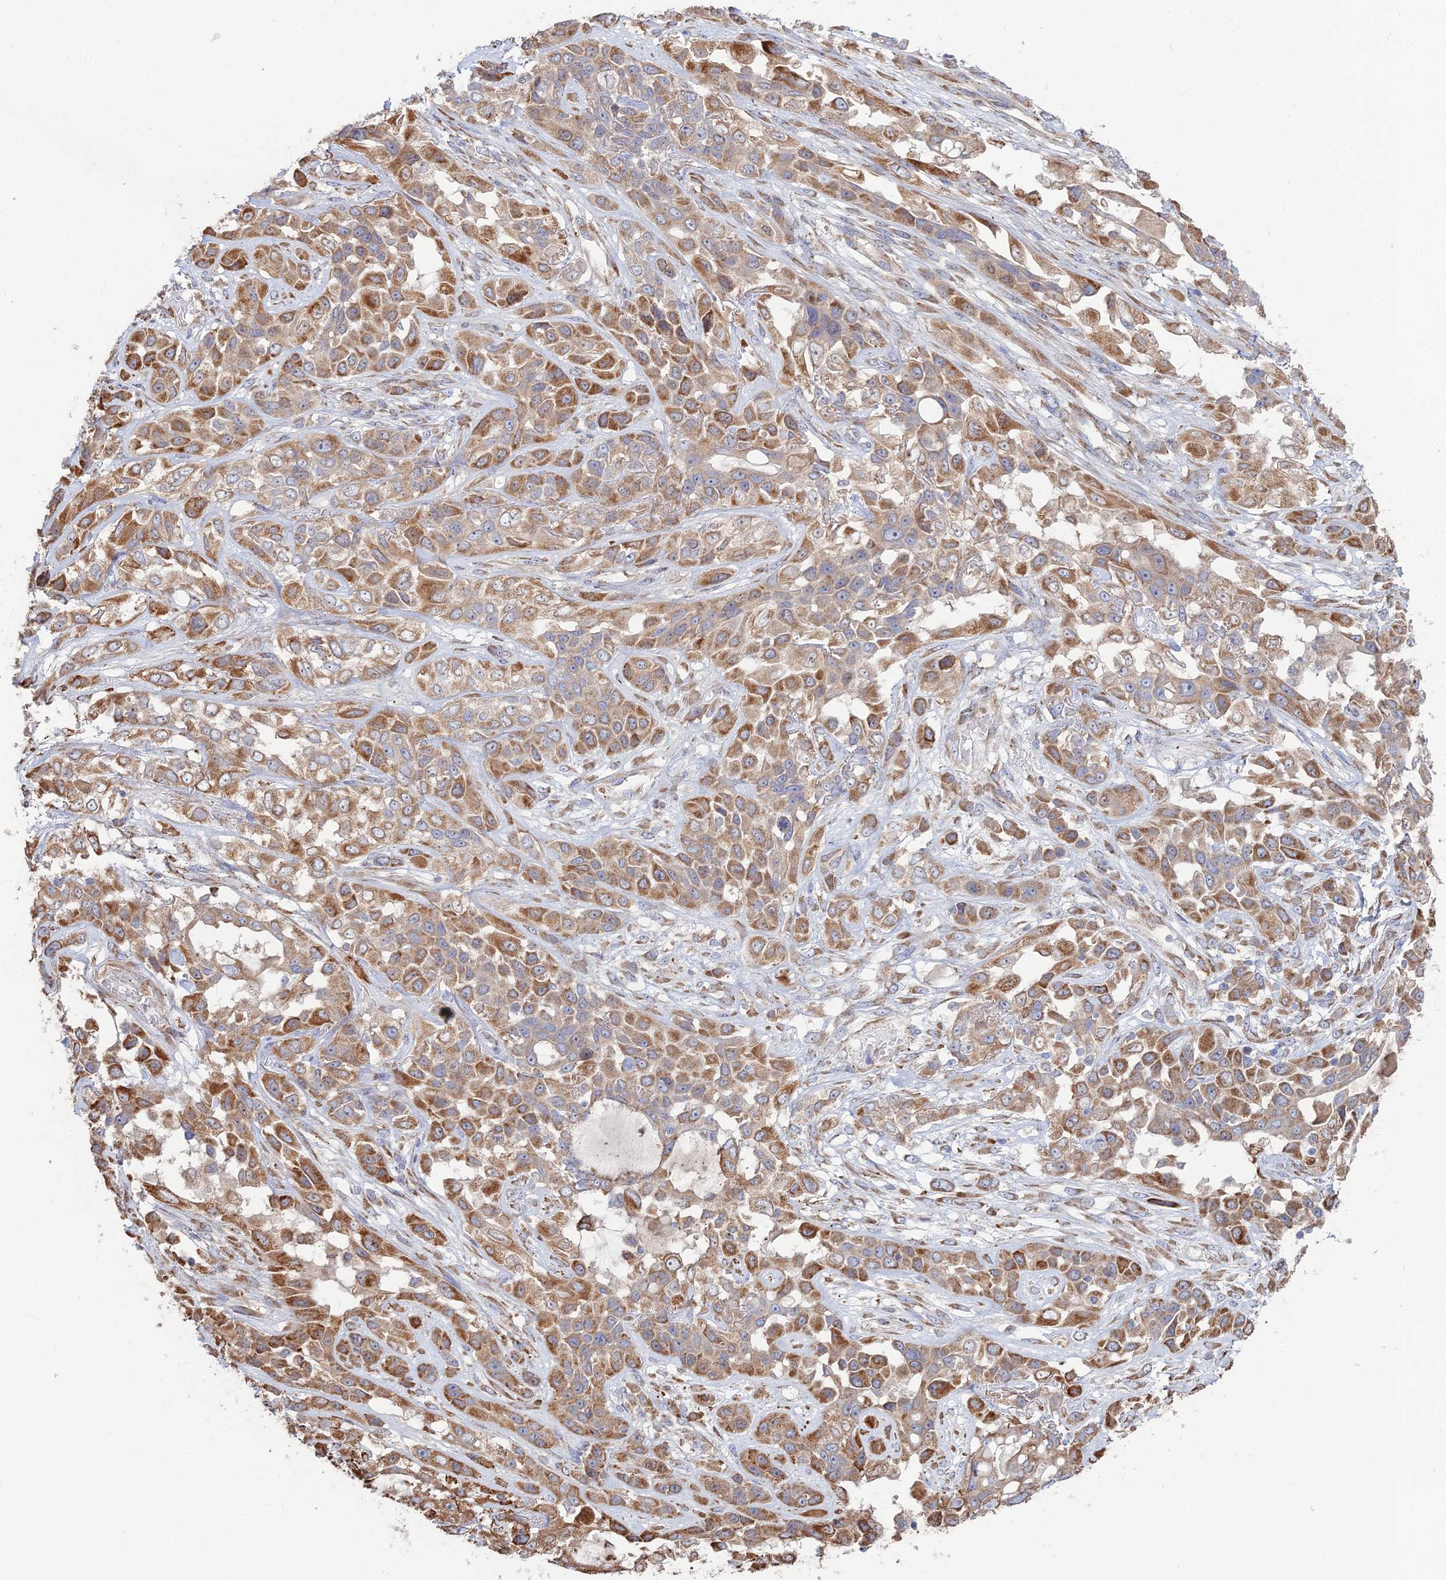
{"staining": {"intensity": "moderate", "quantity": ">75%", "location": "cytoplasmic/membranous"}, "tissue": "lung cancer", "cell_type": "Tumor cells", "image_type": "cancer", "snomed": [{"axis": "morphology", "description": "Squamous cell carcinoma, NOS"}, {"axis": "topography", "description": "Lung"}], "caption": "Brown immunohistochemical staining in human lung squamous cell carcinoma shows moderate cytoplasmic/membranous expression in about >75% of tumor cells. (DAB (3,3'-diaminobenzidine) = brown stain, brightfield microscopy at high magnification).", "gene": "TRAPPC6A", "patient": {"sex": "female", "age": 70}}